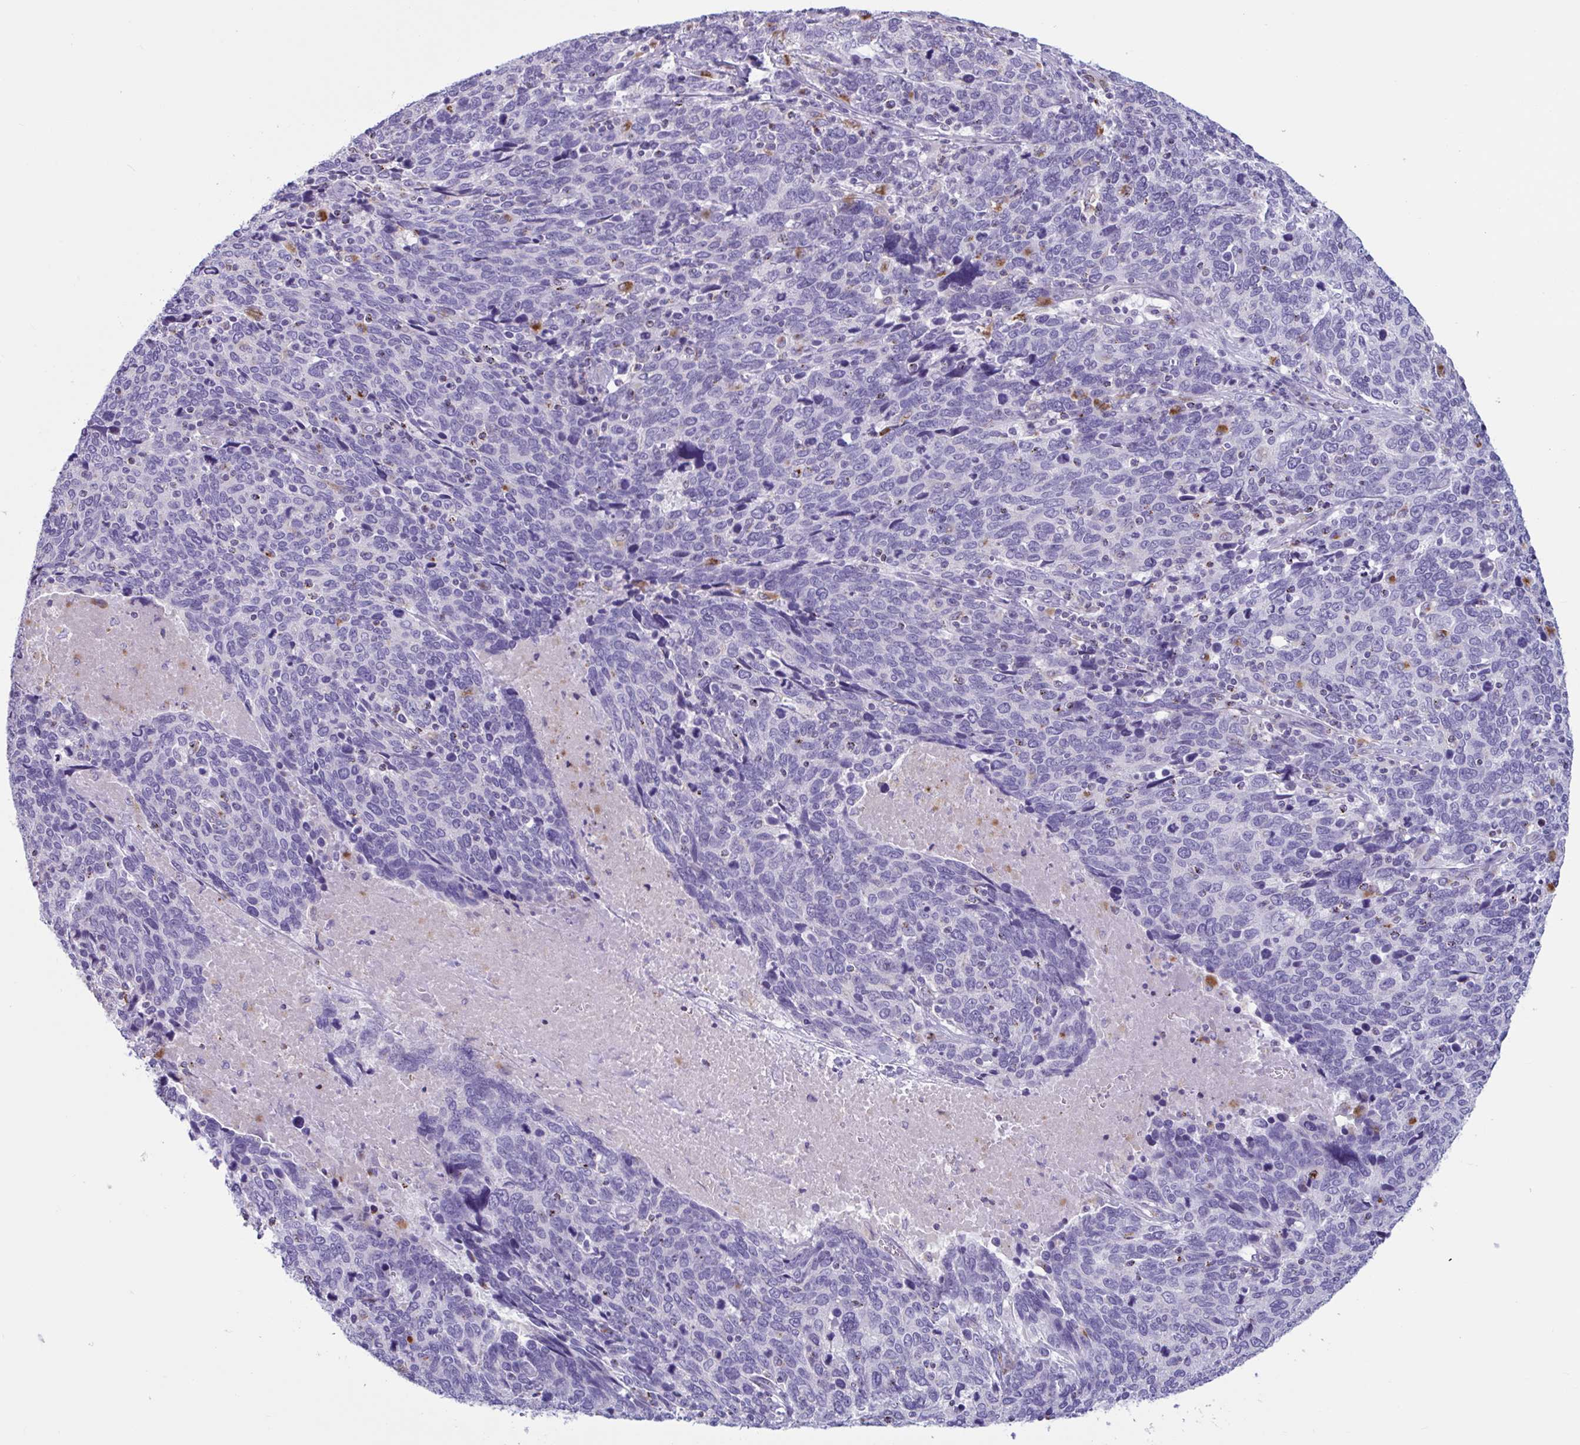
{"staining": {"intensity": "negative", "quantity": "none", "location": "none"}, "tissue": "cervical cancer", "cell_type": "Tumor cells", "image_type": "cancer", "snomed": [{"axis": "morphology", "description": "Squamous cell carcinoma, NOS"}, {"axis": "topography", "description": "Cervix"}], "caption": "A high-resolution image shows immunohistochemistry (IHC) staining of squamous cell carcinoma (cervical), which exhibits no significant staining in tumor cells.", "gene": "XCL1", "patient": {"sex": "female", "age": 41}}